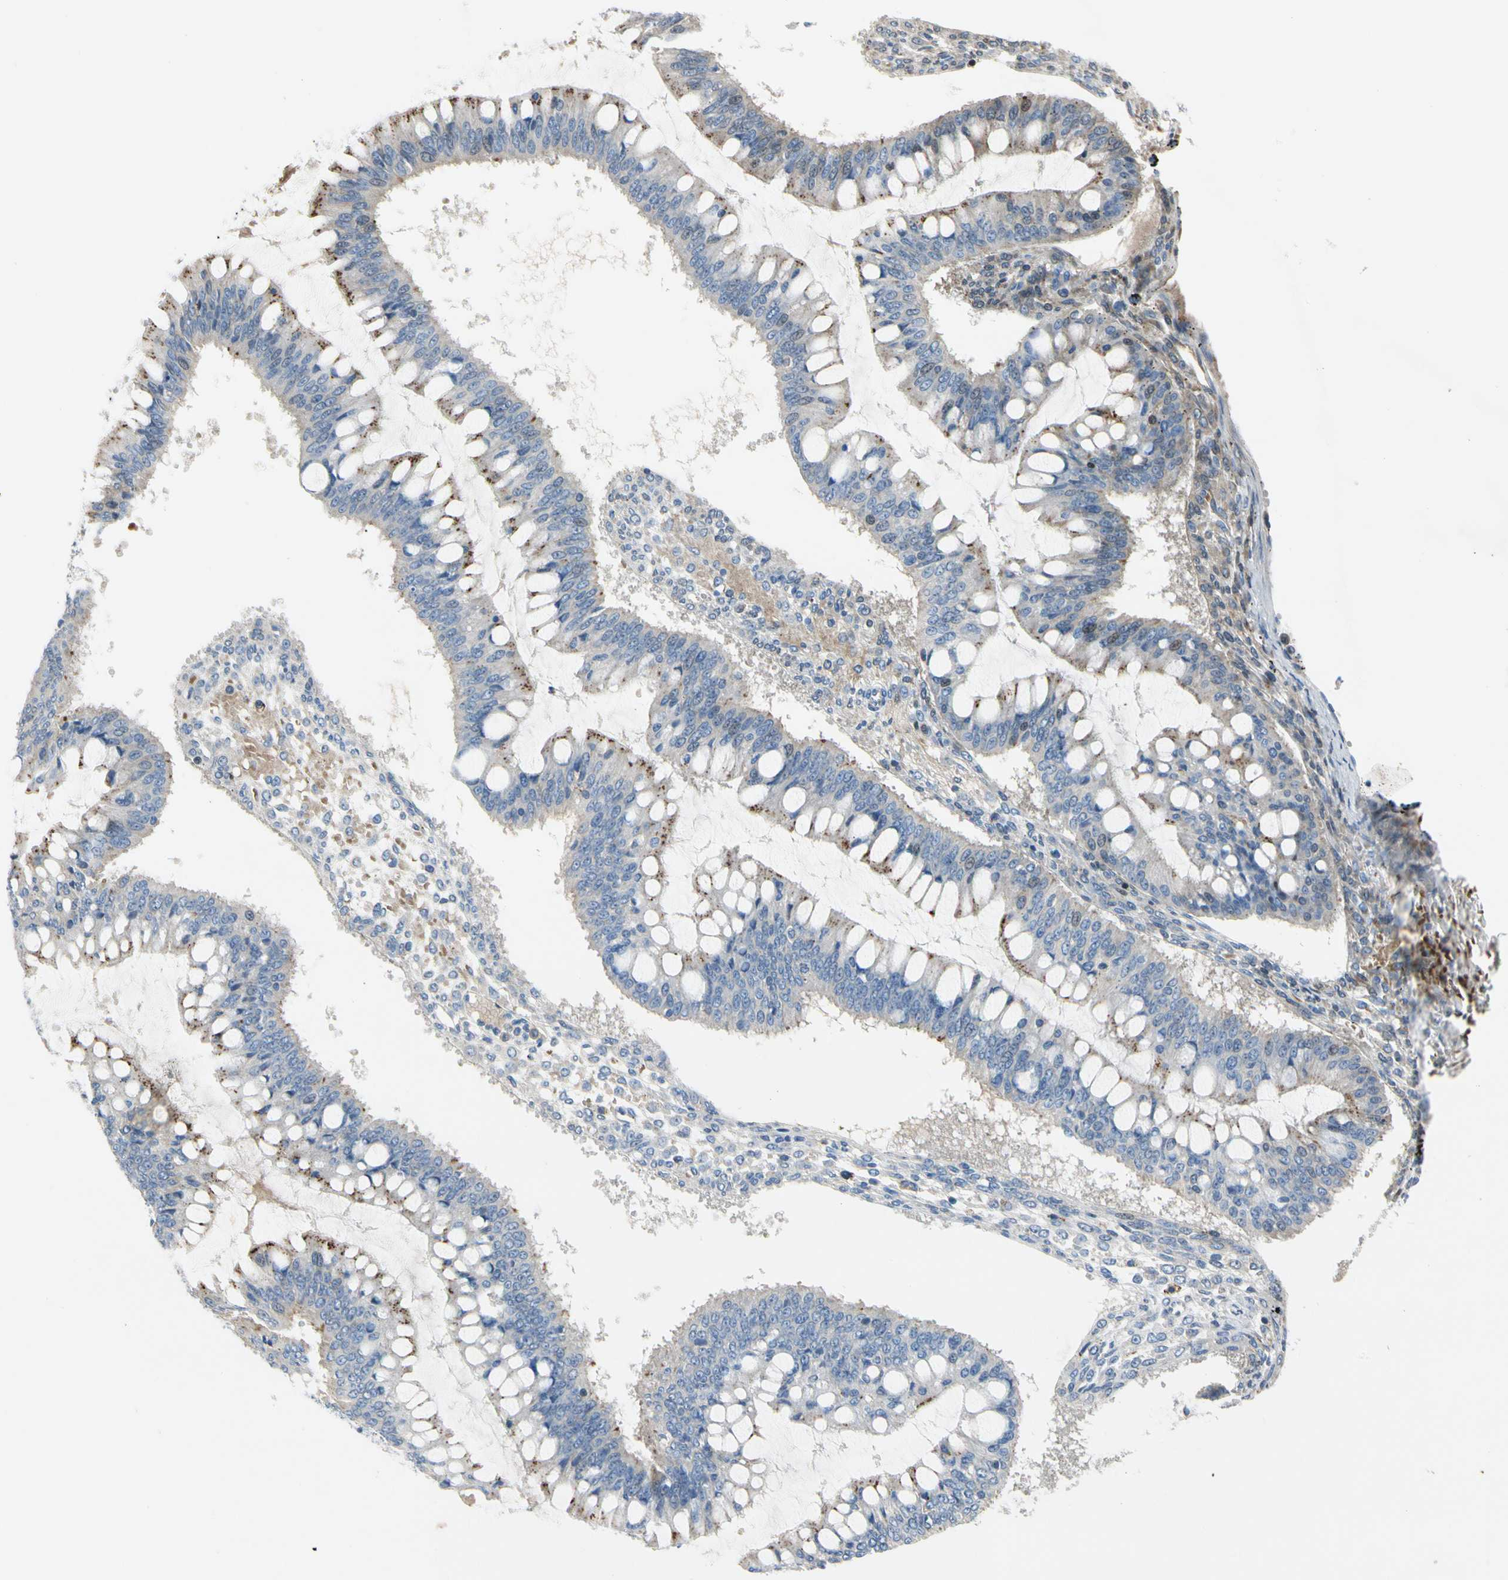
{"staining": {"intensity": "moderate", "quantity": "25%-75%", "location": "cytoplasmic/membranous"}, "tissue": "ovarian cancer", "cell_type": "Tumor cells", "image_type": "cancer", "snomed": [{"axis": "morphology", "description": "Cystadenocarcinoma, mucinous, NOS"}, {"axis": "topography", "description": "Ovary"}], "caption": "Protein staining of ovarian cancer tissue reveals moderate cytoplasmic/membranous expression in about 25%-75% of tumor cells.", "gene": "RETSAT", "patient": {"sex": "female", "age": 73}}